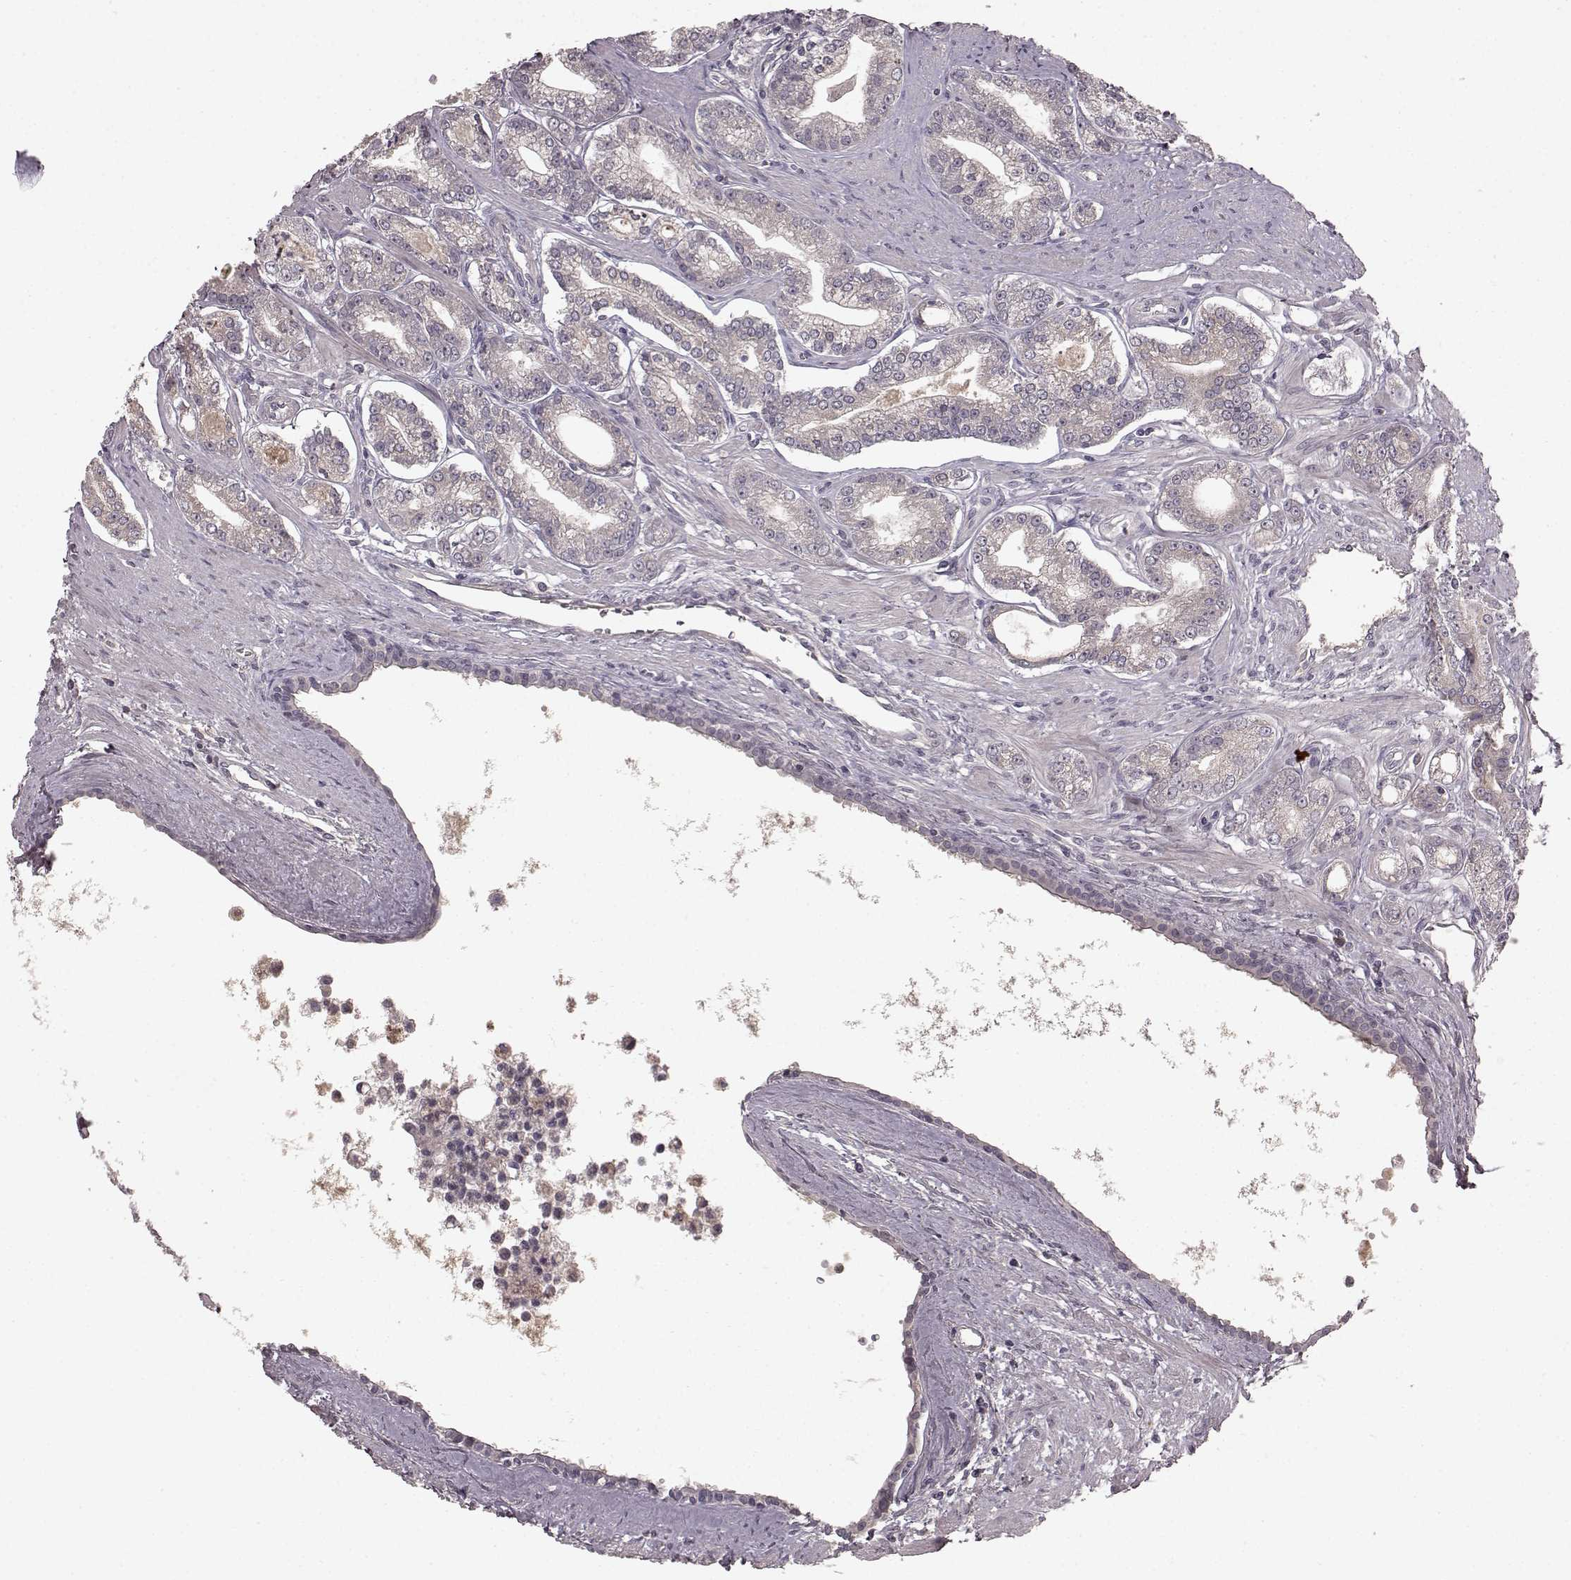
{"staining": {"intensity": "negative", "quantity": "none", "location": "none"}, "tissue": "prostate cancer", "cell_type": "Tumor cells", "image_type": "cancer", "snomed": [{"axis": "morphology", "description": "Adenocarcinoma, NOS"}, {"axis": "topography", "description": "Prostate"}], "caption": "High power microscopy histopathology image of an immunohistochemistry (IHC) photomicrograph of prostate adenocarcinoma, revealing no significant expression in tumor cells.", "gene": "SLC22A18", "patient": {"sex": "male", "age": 71}}